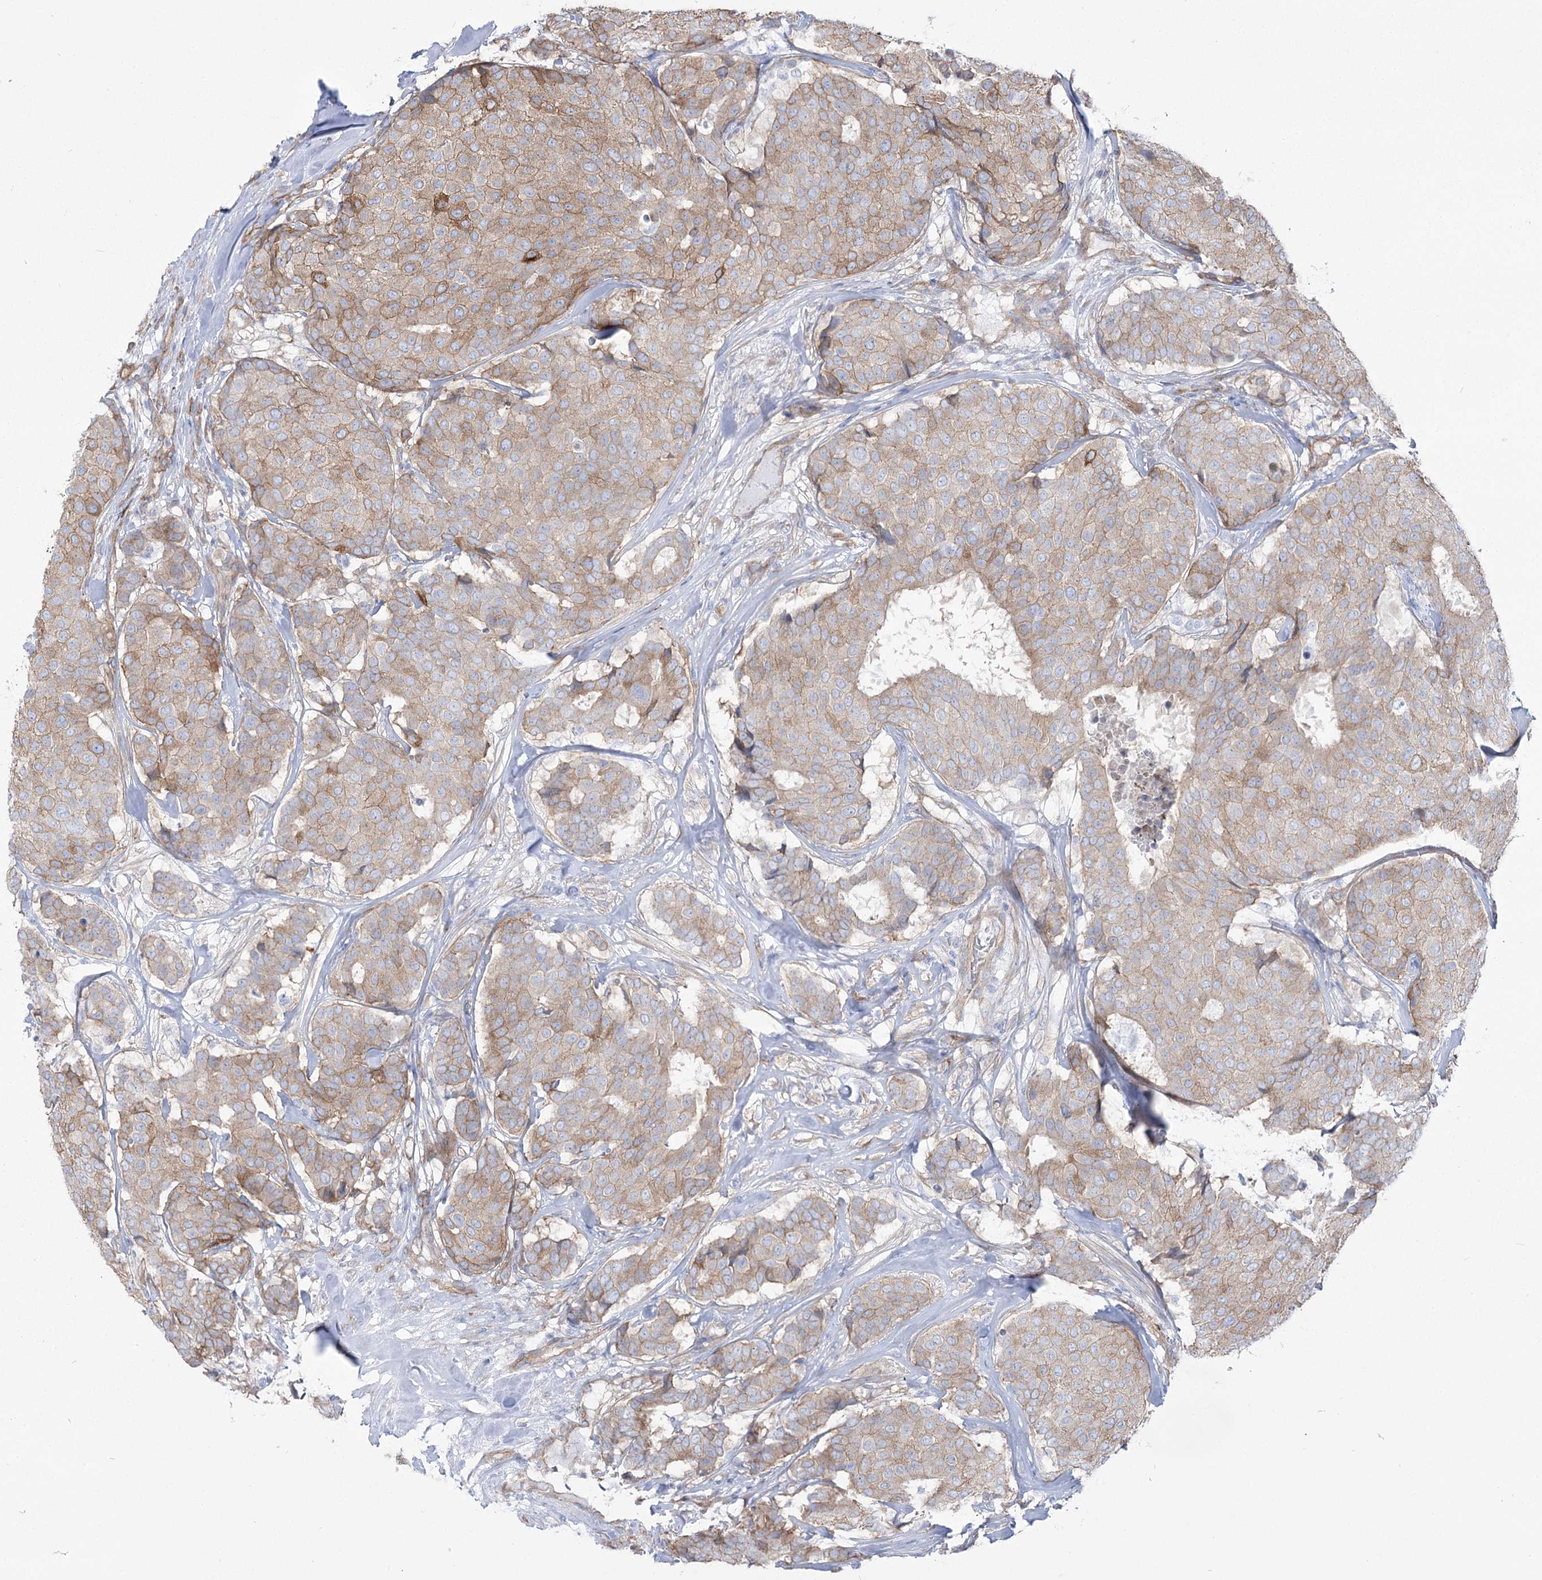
{"staining": {"intensity": "weak", "quantity": ">75%", "location": "cytoplasmic/membranous"}, "tissue": "breast cancer", "cell_type": "Tumor cells", "image_type": "cancer", "snomed": [{"axis": "morphology", "description": "Duct carcinoma"}, {"axis": "topography", "description": "Breast"}], "caption": "Weak cytoplasmic/membranous expression for a protein is present in about >75% of tumor cells of breast infiltrating ductal carcinoma using immunohistochemistry.", "gene": "PLEKHA5", "patient": {"sex": "female", "age": 75}}